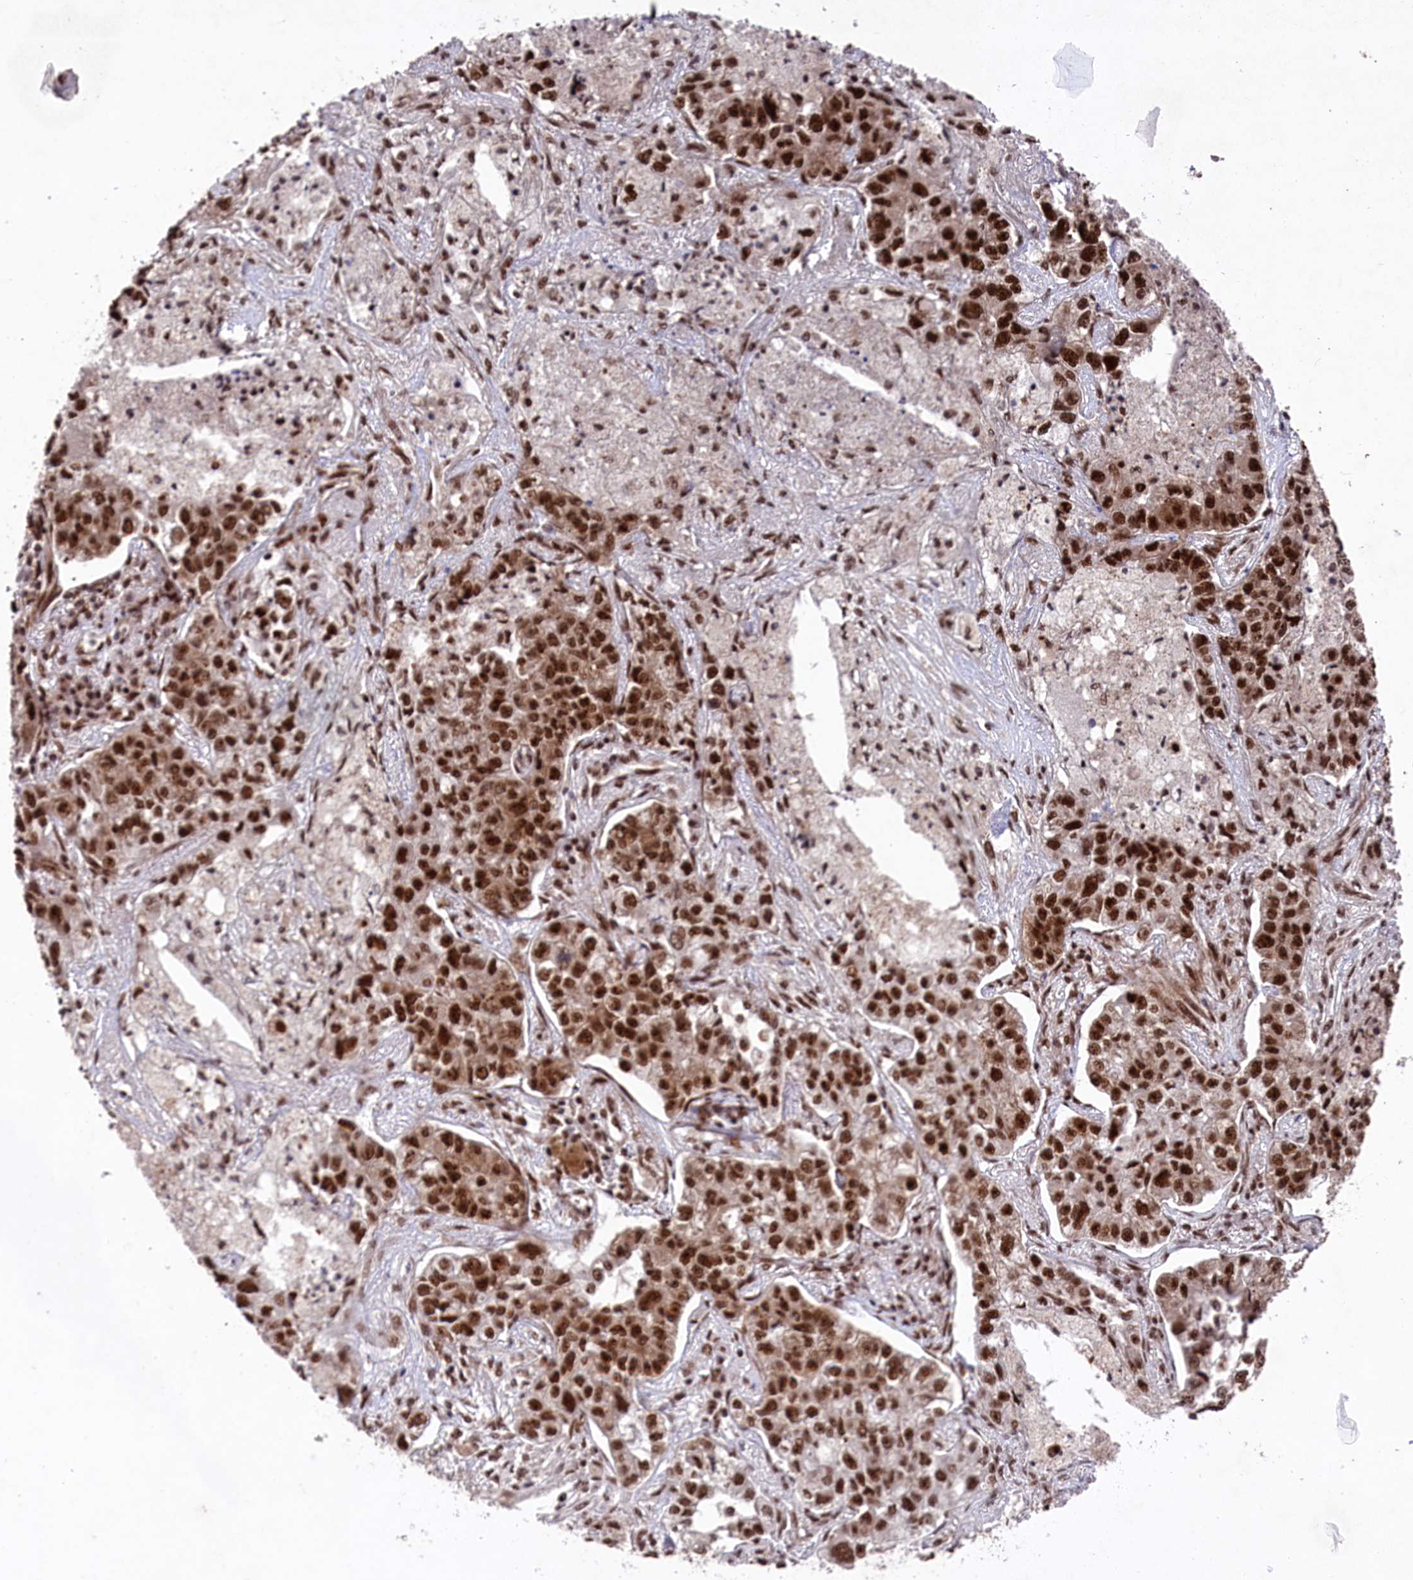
{"staining": {"intensity": "strong", "quantity": ">75%", "location": "nuclear"}, "tissue": "lung cancer", "cell_type": "Tumor cells", "image_type": "cancer", "snomed": [{"axis": "morphology", "description": "Adenocarcinoma, NOS"}, {"axis": "topography", "description": "Lung"}], "caption": "High-power microscopy captured an immunohistochemistry (IHC) micrograph of adenocarcinoma (lung), revealing strong nuclear expression in approximately >75% of tumor cells.", "gene": "PRPF31", "patient": {"sex": "male", "age": 49}}